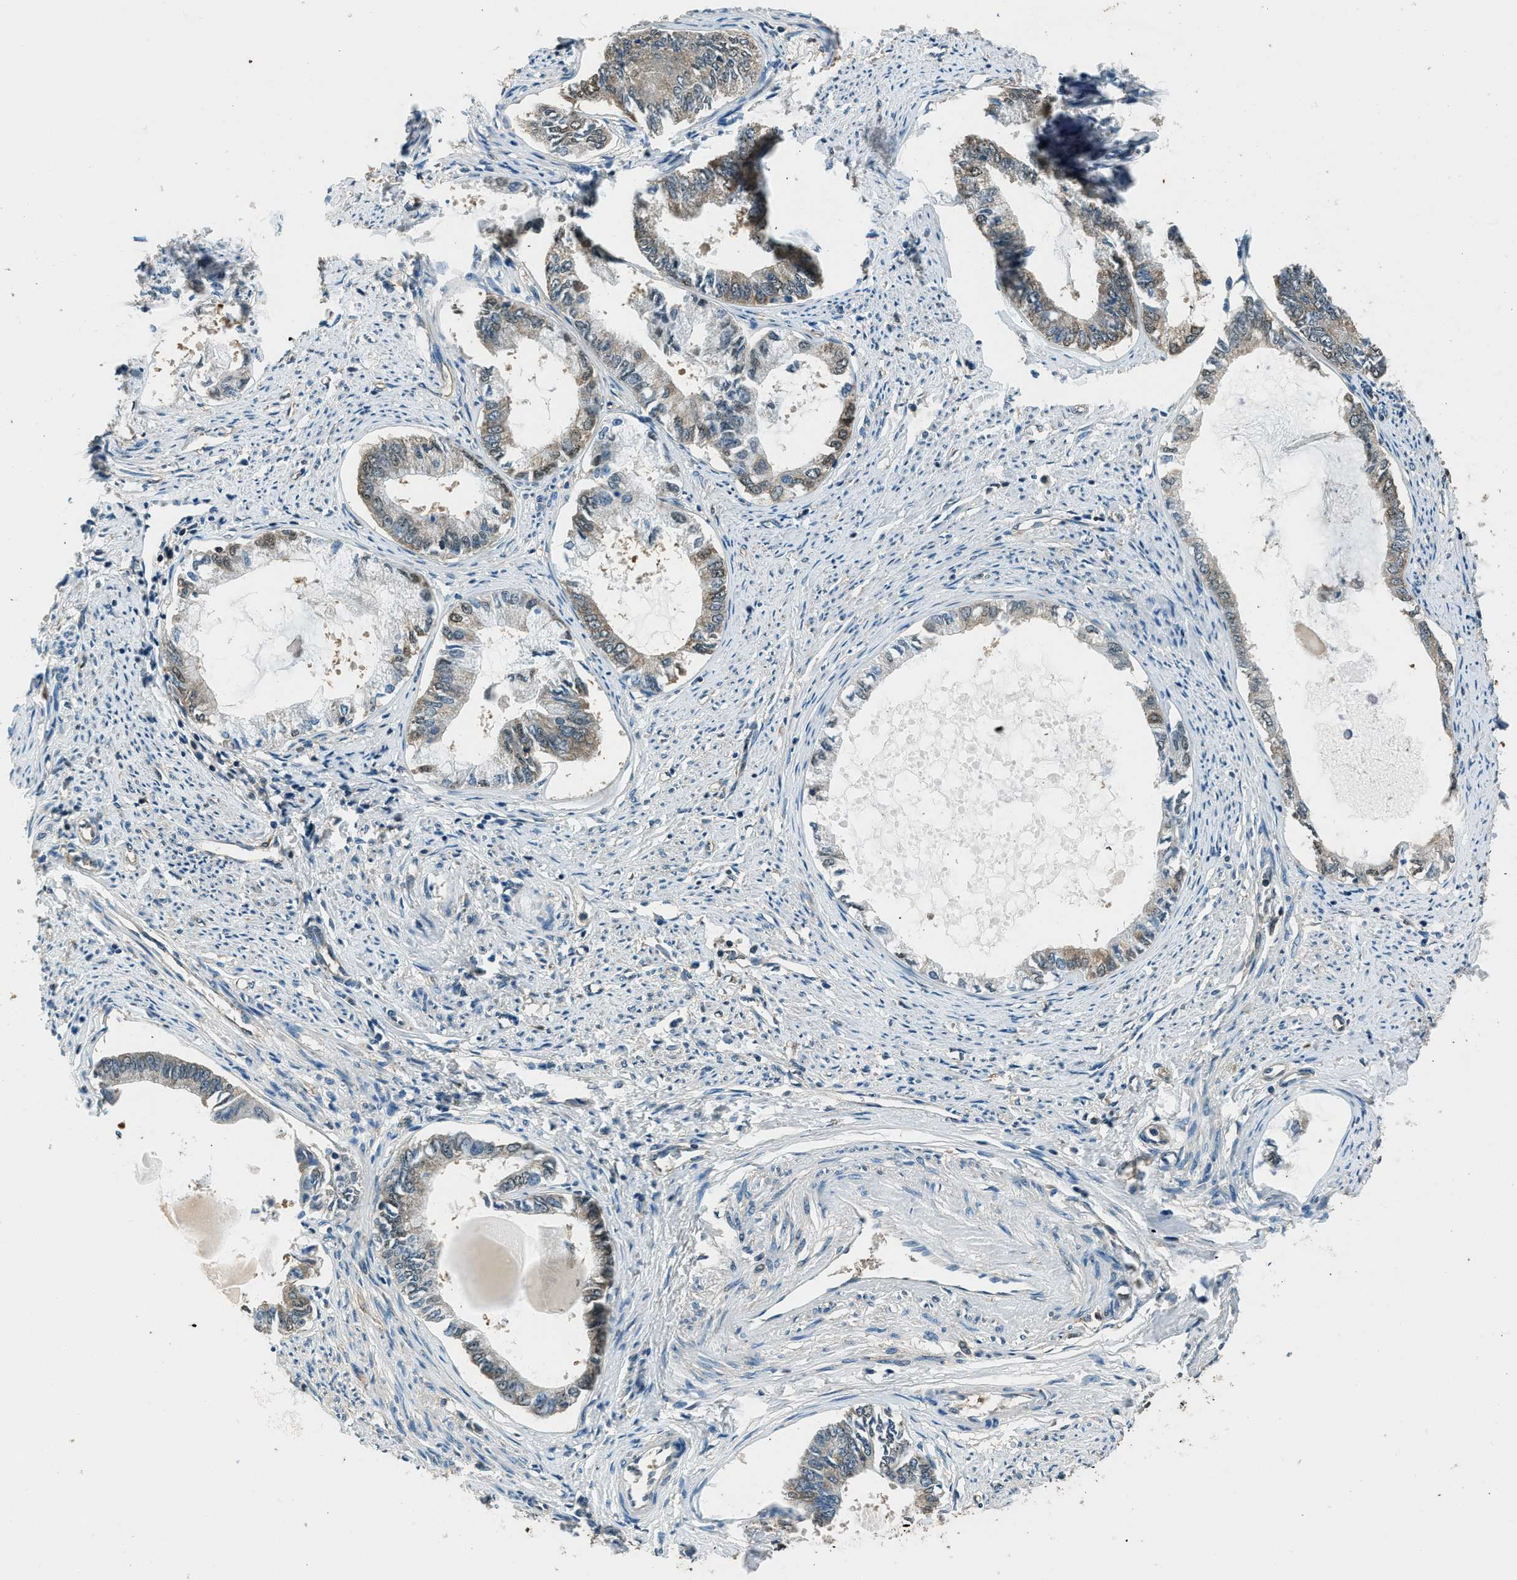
{"staining": {"intensity": "weak", "quantity": "25%-75%", "location": "cytoplasmic/membranous"}, "tissue": "endometrial cancer", "cell_type": "Tumor cells", "image_type": "cancer", "snomed": [{"axis": "morphology", "description": "Adenocarcinoma, NOS"}, {"axis": "topography", "description": "Endometrium"}], "caption": "Adenocarcinoma (endometrial) tissue shows weak cytoplasmic/membranous expression in about 25%-75% of tumor cells, visualized by immunohistochemistry.", "gene": "ARFGAP2", "patient": {"sex": "female", "age": 86}}